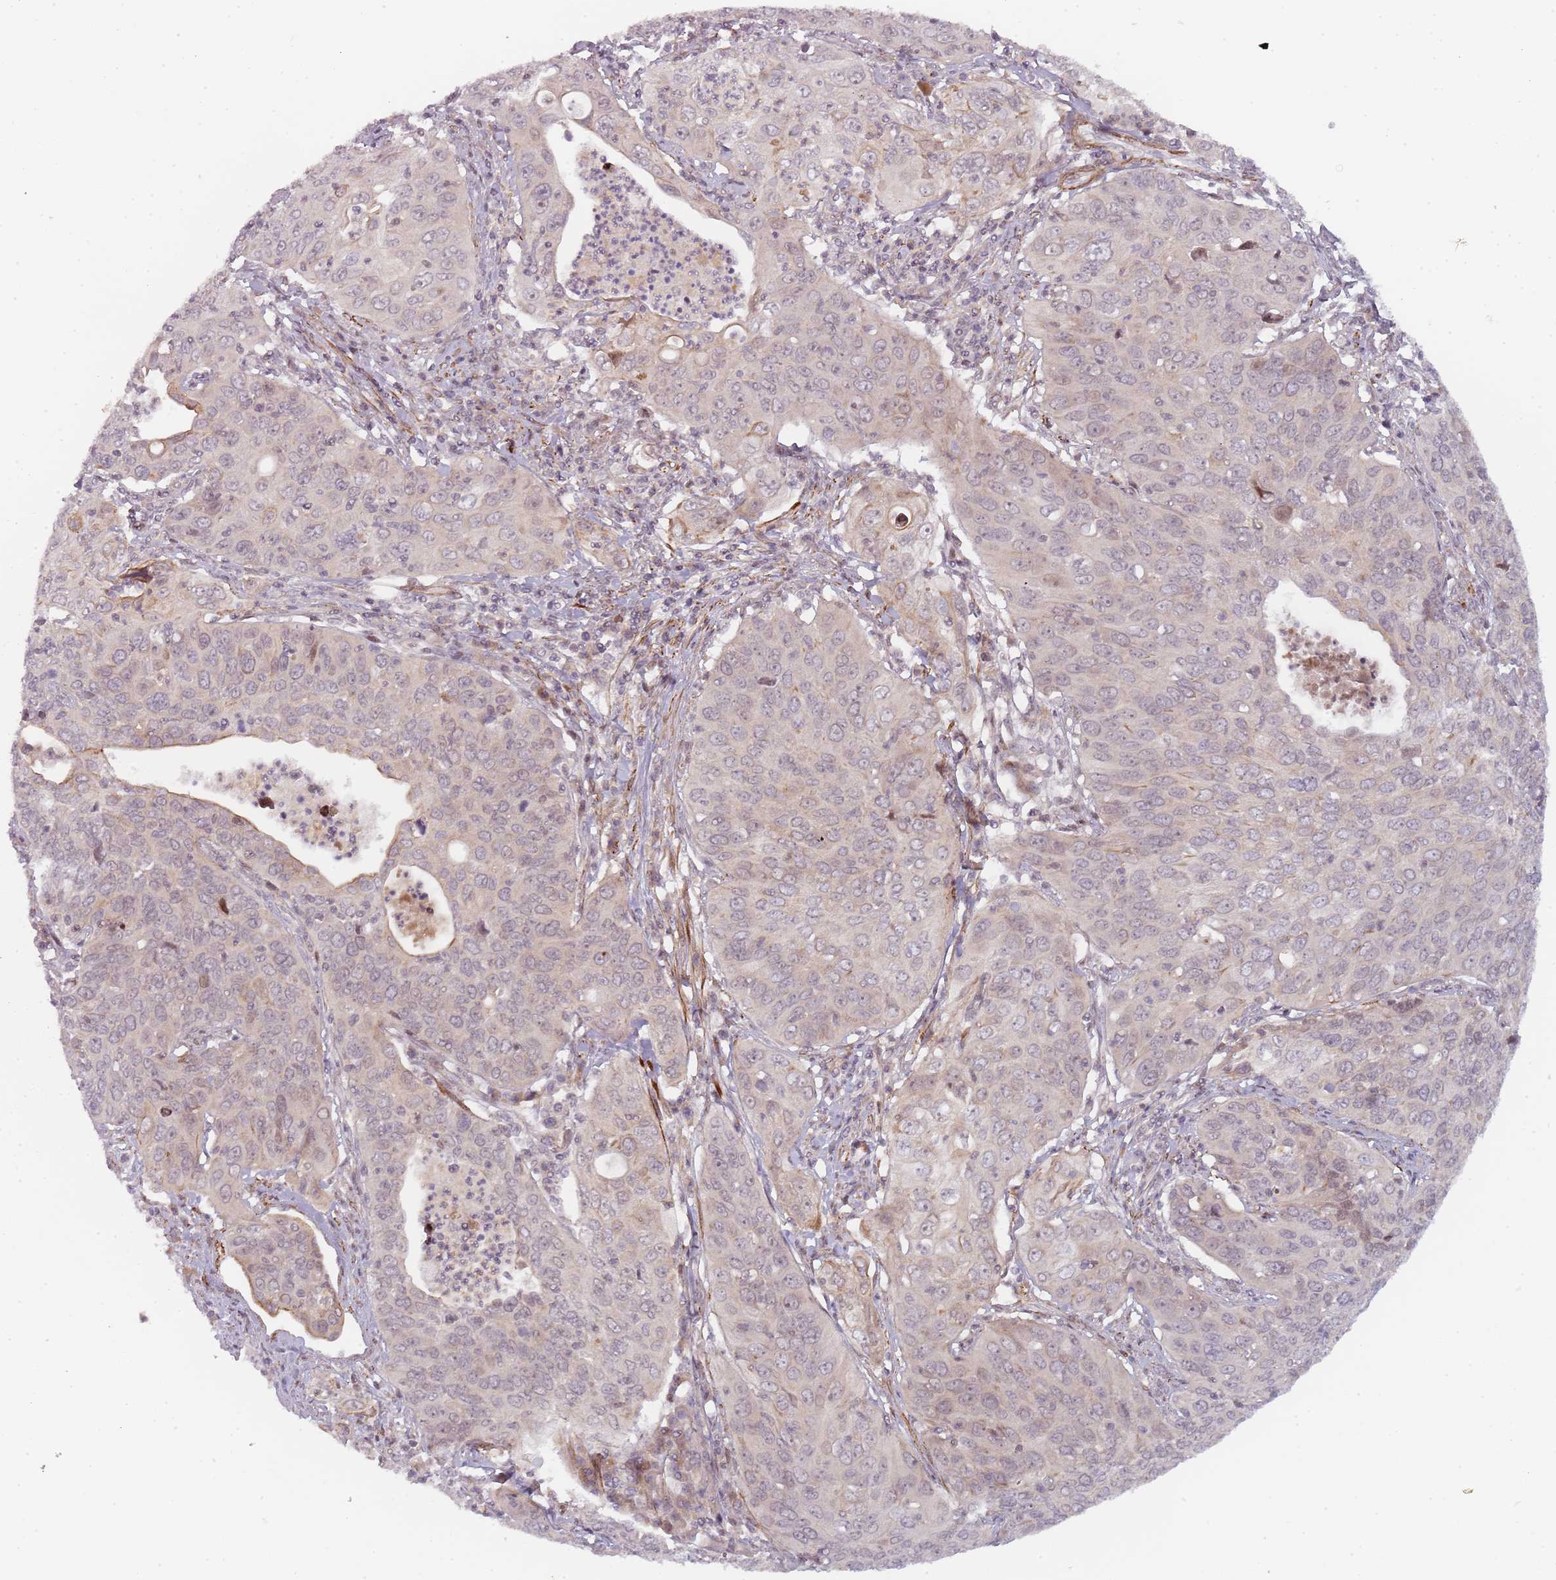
{"staining": {"intensity": "negative", "quantity": "none", "location": "none"}, "tissue": "cervical cancer", "cell_type": "Tumor cells", "image_type": "cancer", "snomed": [{"axis": "morphology", "description": "Squamous cell carcinoma, NOS"}, {"axis": "topography", "description": "Cervix"}], "caption": "The photomicrograph displays no significant positivity in tumor cells of squamous cell carcinoma (cervical).", "gene": "RPS6KA2", "patient": {"sex": "female", "age": 36}}